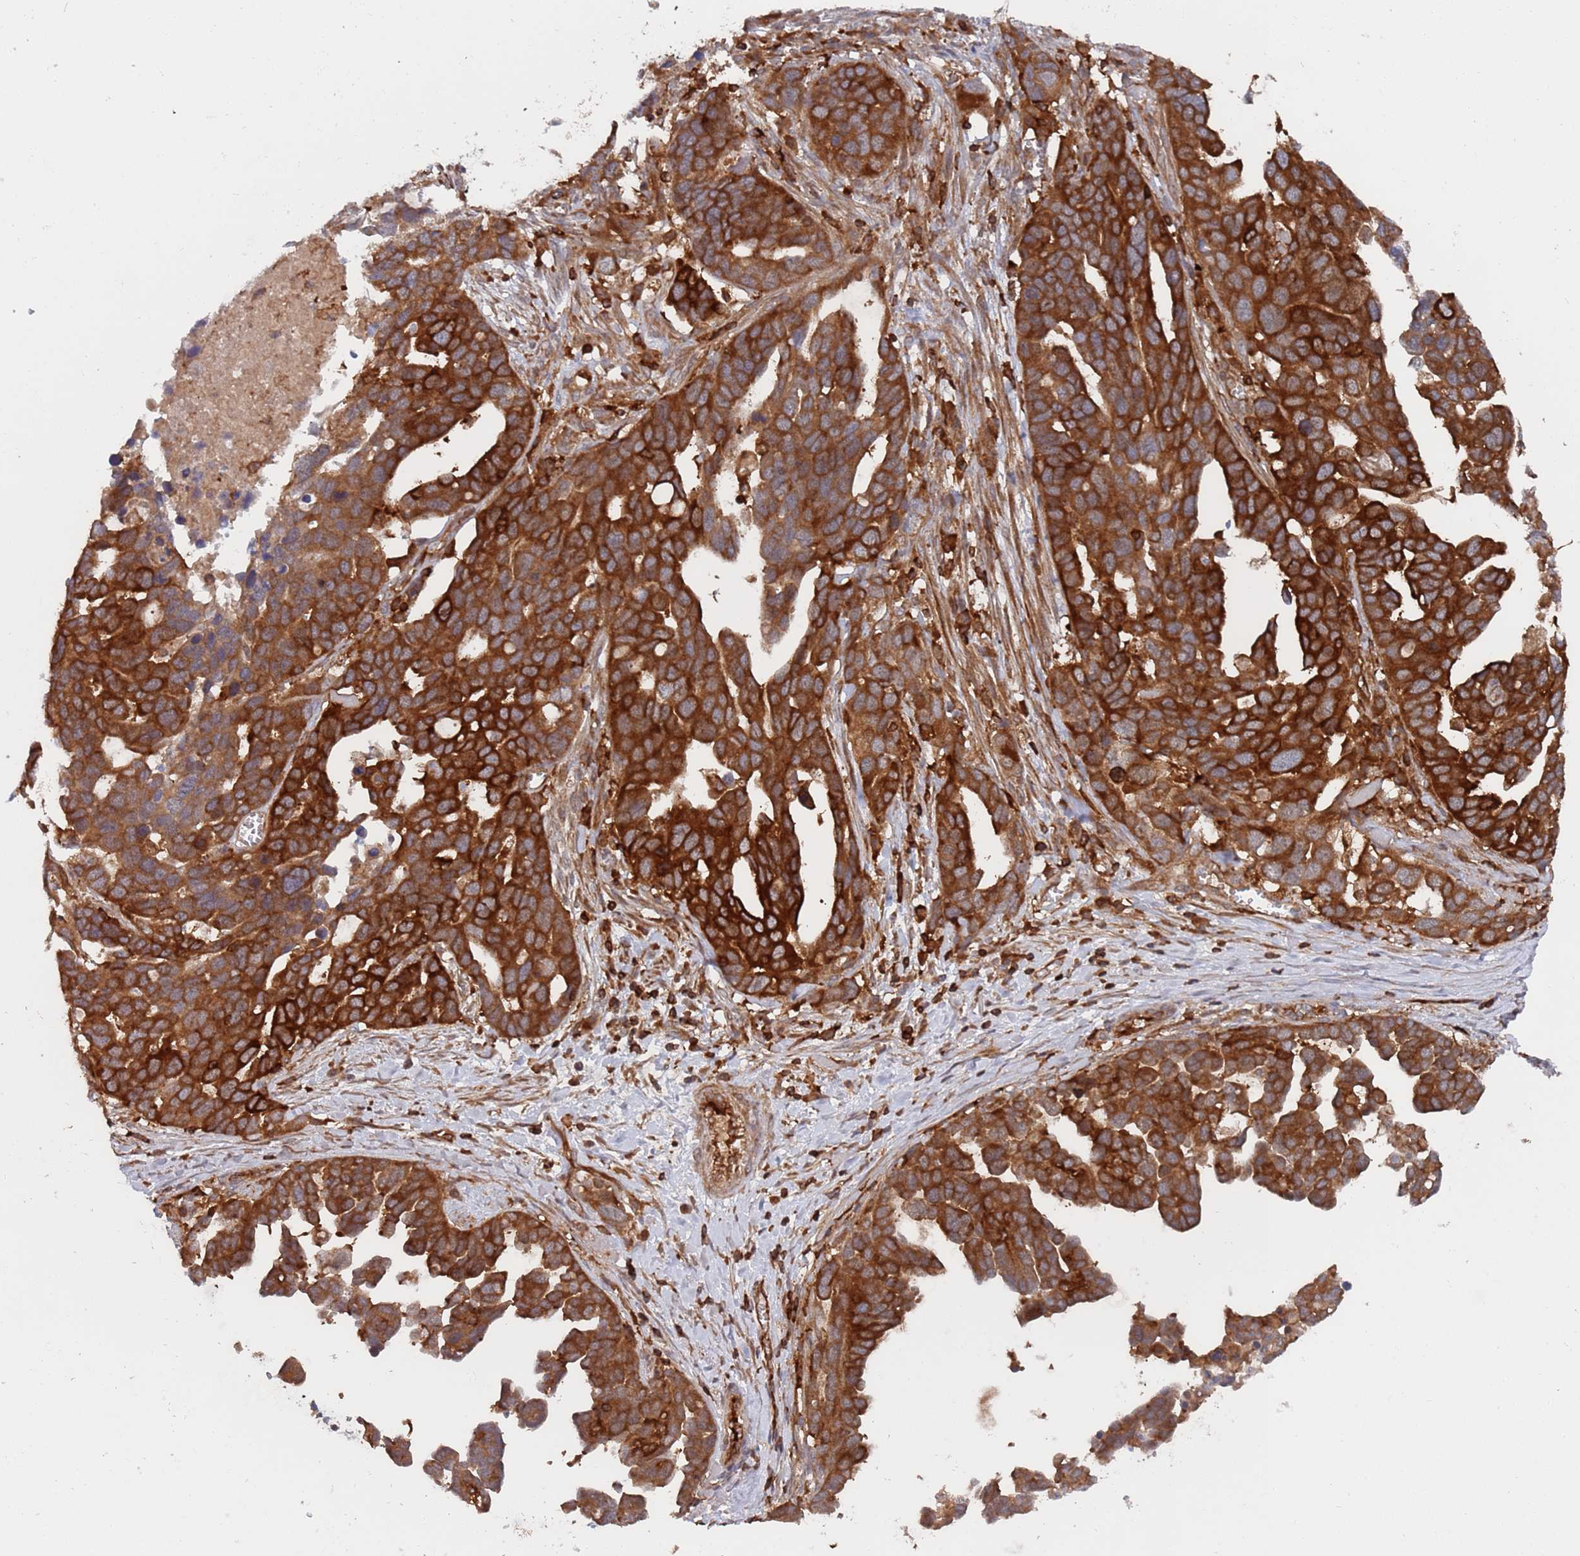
{"staining": {"intensity": "strong", "quantity": ">75%", "location": "cytoplasmic/membranous"}, "tissue": "ovarian cancer", "cell_type": "Tumor cells", "image_type": "cancer", "snomed": [{"axis": "morphology", "description": "Cystadenocarcinoma, serous, NOS"}, {"axis": "topography", "description": "Ovary"}], "caption": "Human ovarian serous cystadenocarcinoma stained with a protein marker reveals strong staining in tumor cells.", "gene": "DDX60", "patient": {"sex": "female", "age": 54}}